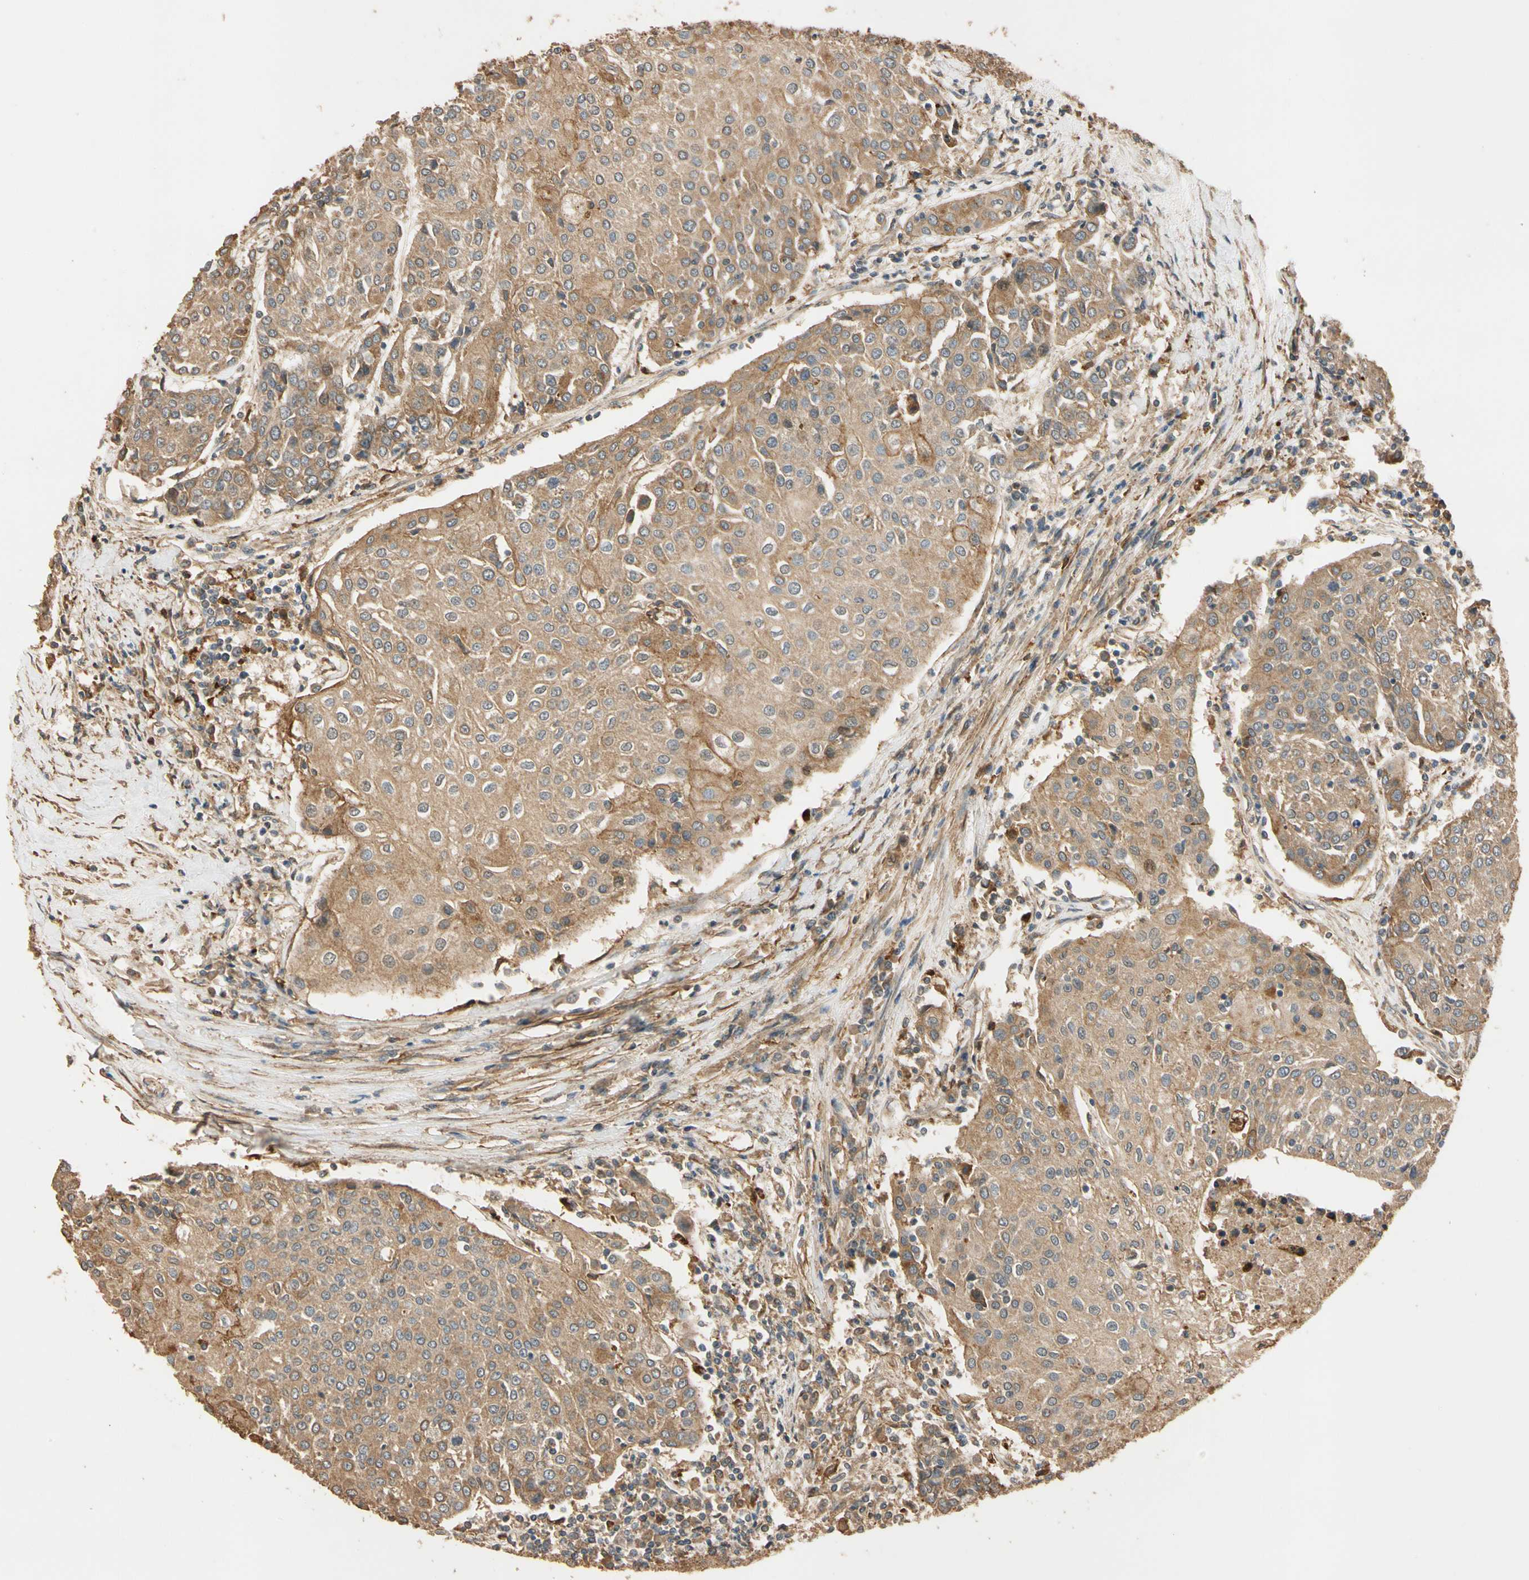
{"staining": {"intensity": "moderate", "quantity": ">75%", "location": "cytoplasmic/membranous"}, "tissue": "urothelial cancer", "cell_type": "Tumor cells", "image_type": "cancer", "snomed": [{"axis": "morphology", "description": "Urothelial carcinoma, High grade"}, {"axis": "topography", "description": "Urinary bladder"}], "caption": "Urothelial cancer stained for a protein reveals moderate cytoplasmic/membranous positivity in tumor cells. (brown staining indicates protein expression, while blue staining denotes nuclei).", "gene": "MGRN1", "patient": {"sex": "female", "age": 85}}